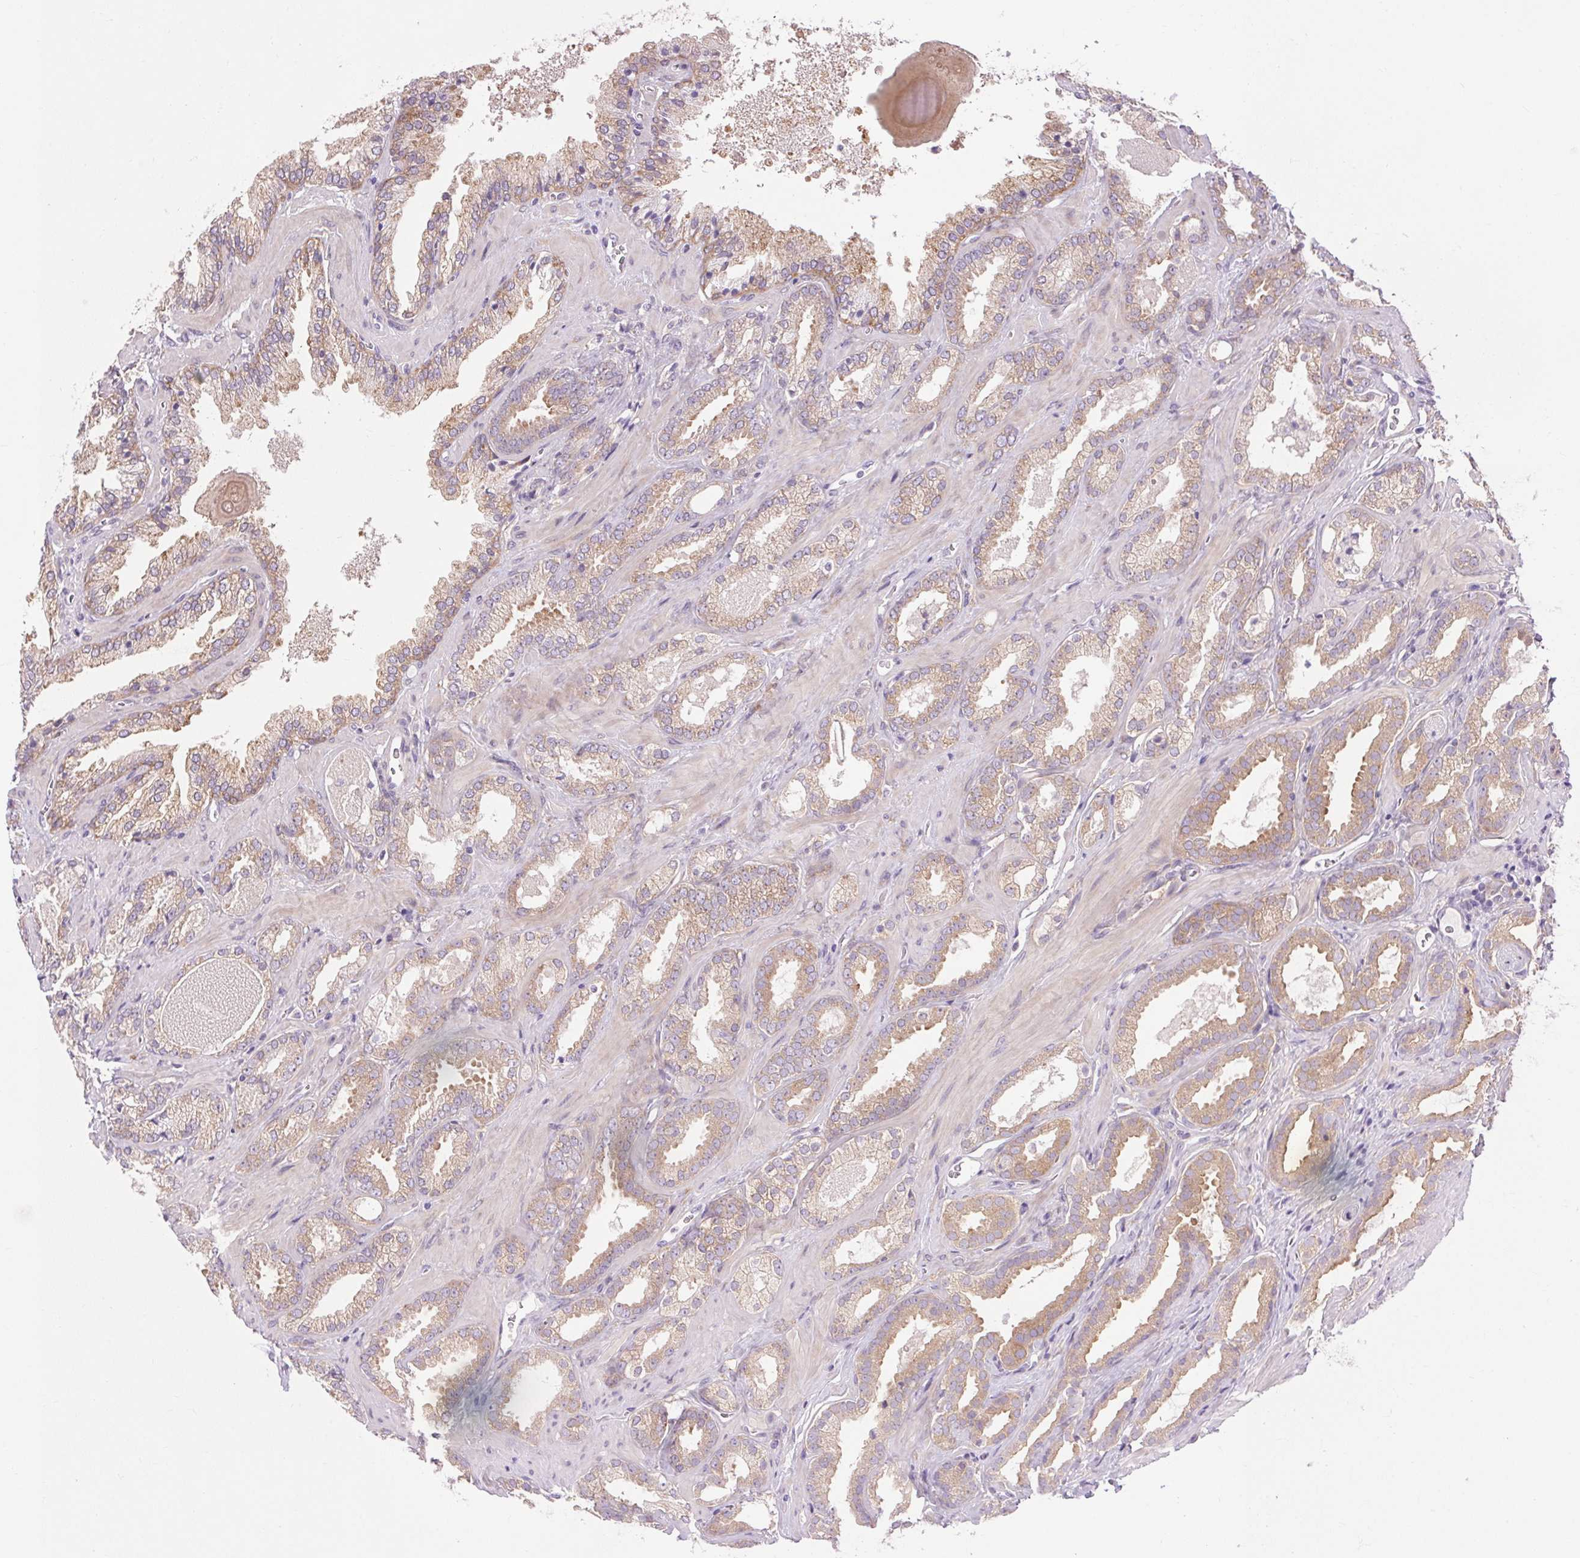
{"staining": {"intensity": "moderate", "quantity": ">75%", "location": "cytoplasmic/membranous"}, "tissue": "prostate cancer", "cell_type": "Tumor cells", "image_type": "cancer", "snomed": [{"axis": "morphology", "description": "Adenocarcinoma, Low grade"}, {"axis": "topography", "description": "Prostate"}], "caption": "This micrograph shows prostate cancer (adenocarcinoma (low-grade)) stained with IHC to label a protein in brown. The cytoplasmic/membranous of tumor cells show moderate positivity for the protein. Nuclei are counter-stained blue.", "gene": "SOWAHC", "patient": {"sex": "male", "age": 62}}